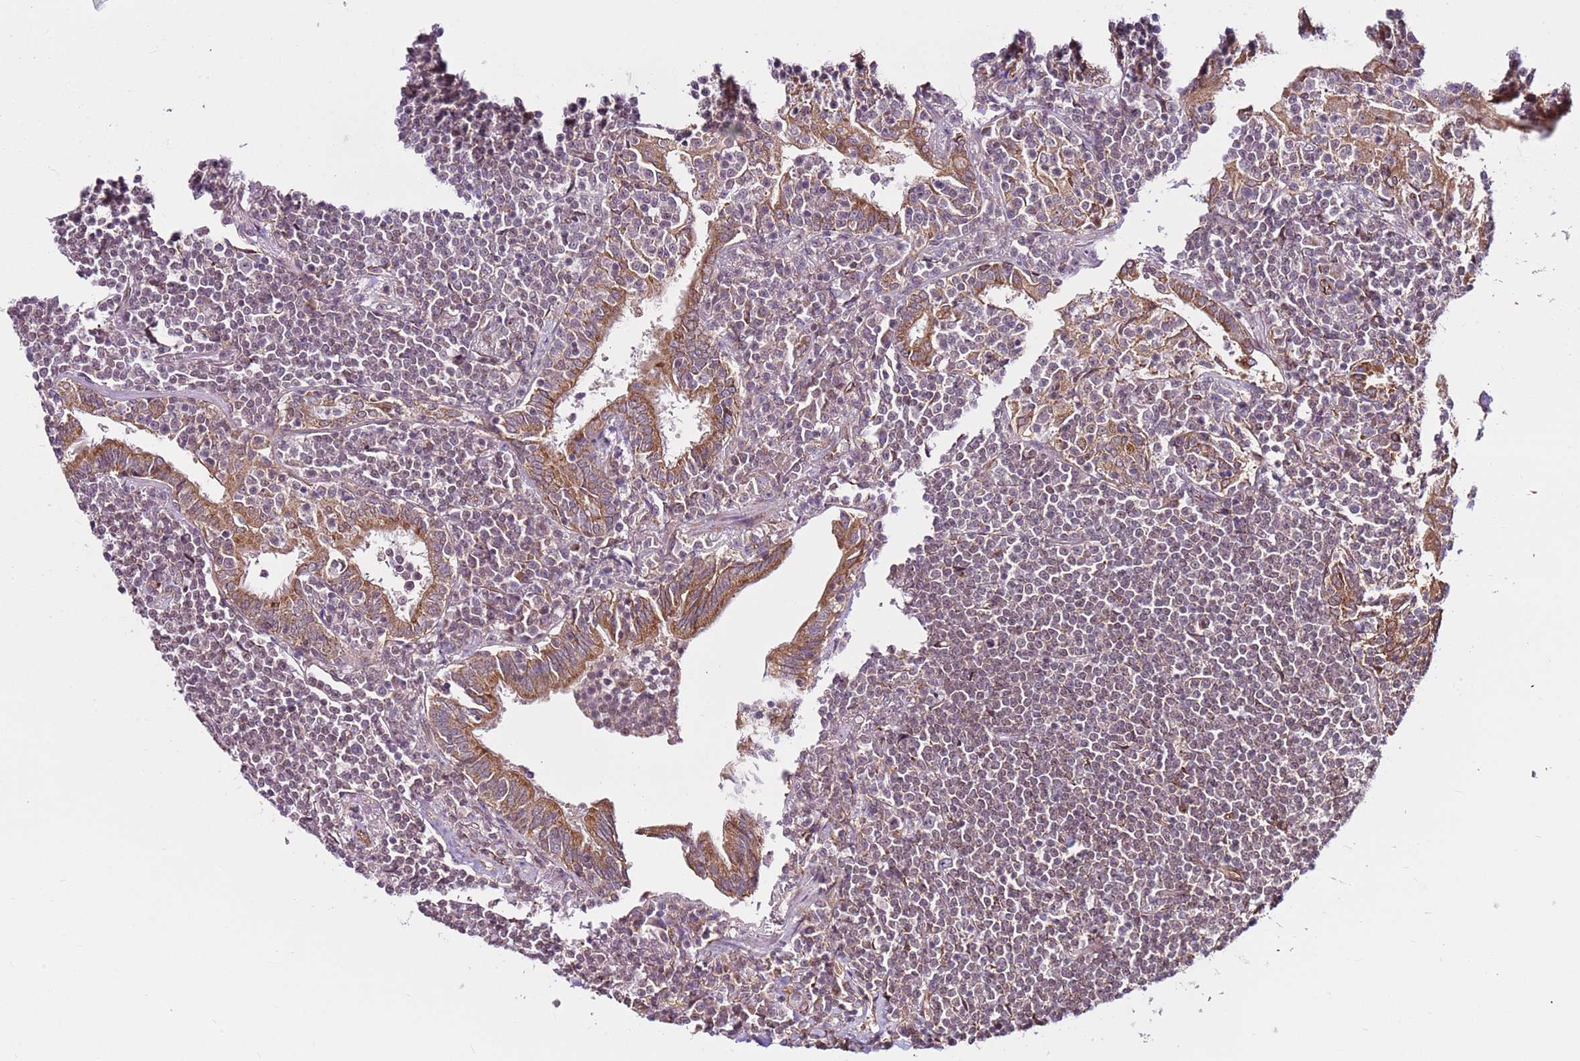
{"staining": {"intensity": "weak", "quantity": "25%-75%", "location": "nuclear"}, "tissue": "lymphoma", "cell_type": "Tumor cells", "image_type": "cancer", "snomed": [{"axis": "morphology", "description": "Malignant lymphoma, non-Hodgkin's type, Low grade"}, {"axis": "topography", "description": "Lung"}], "caption": "Low-grade malignant lymphoma, non-Hodgkin's type was stained to show a protein in brown. There is low levels of weak nuclear expression in approximately 25%-75% of tumor cells. (IHC, brightfield microscopy, high magnification).", "gene": "DCAF4", "patient": {"sex": "female", "age": 71}}